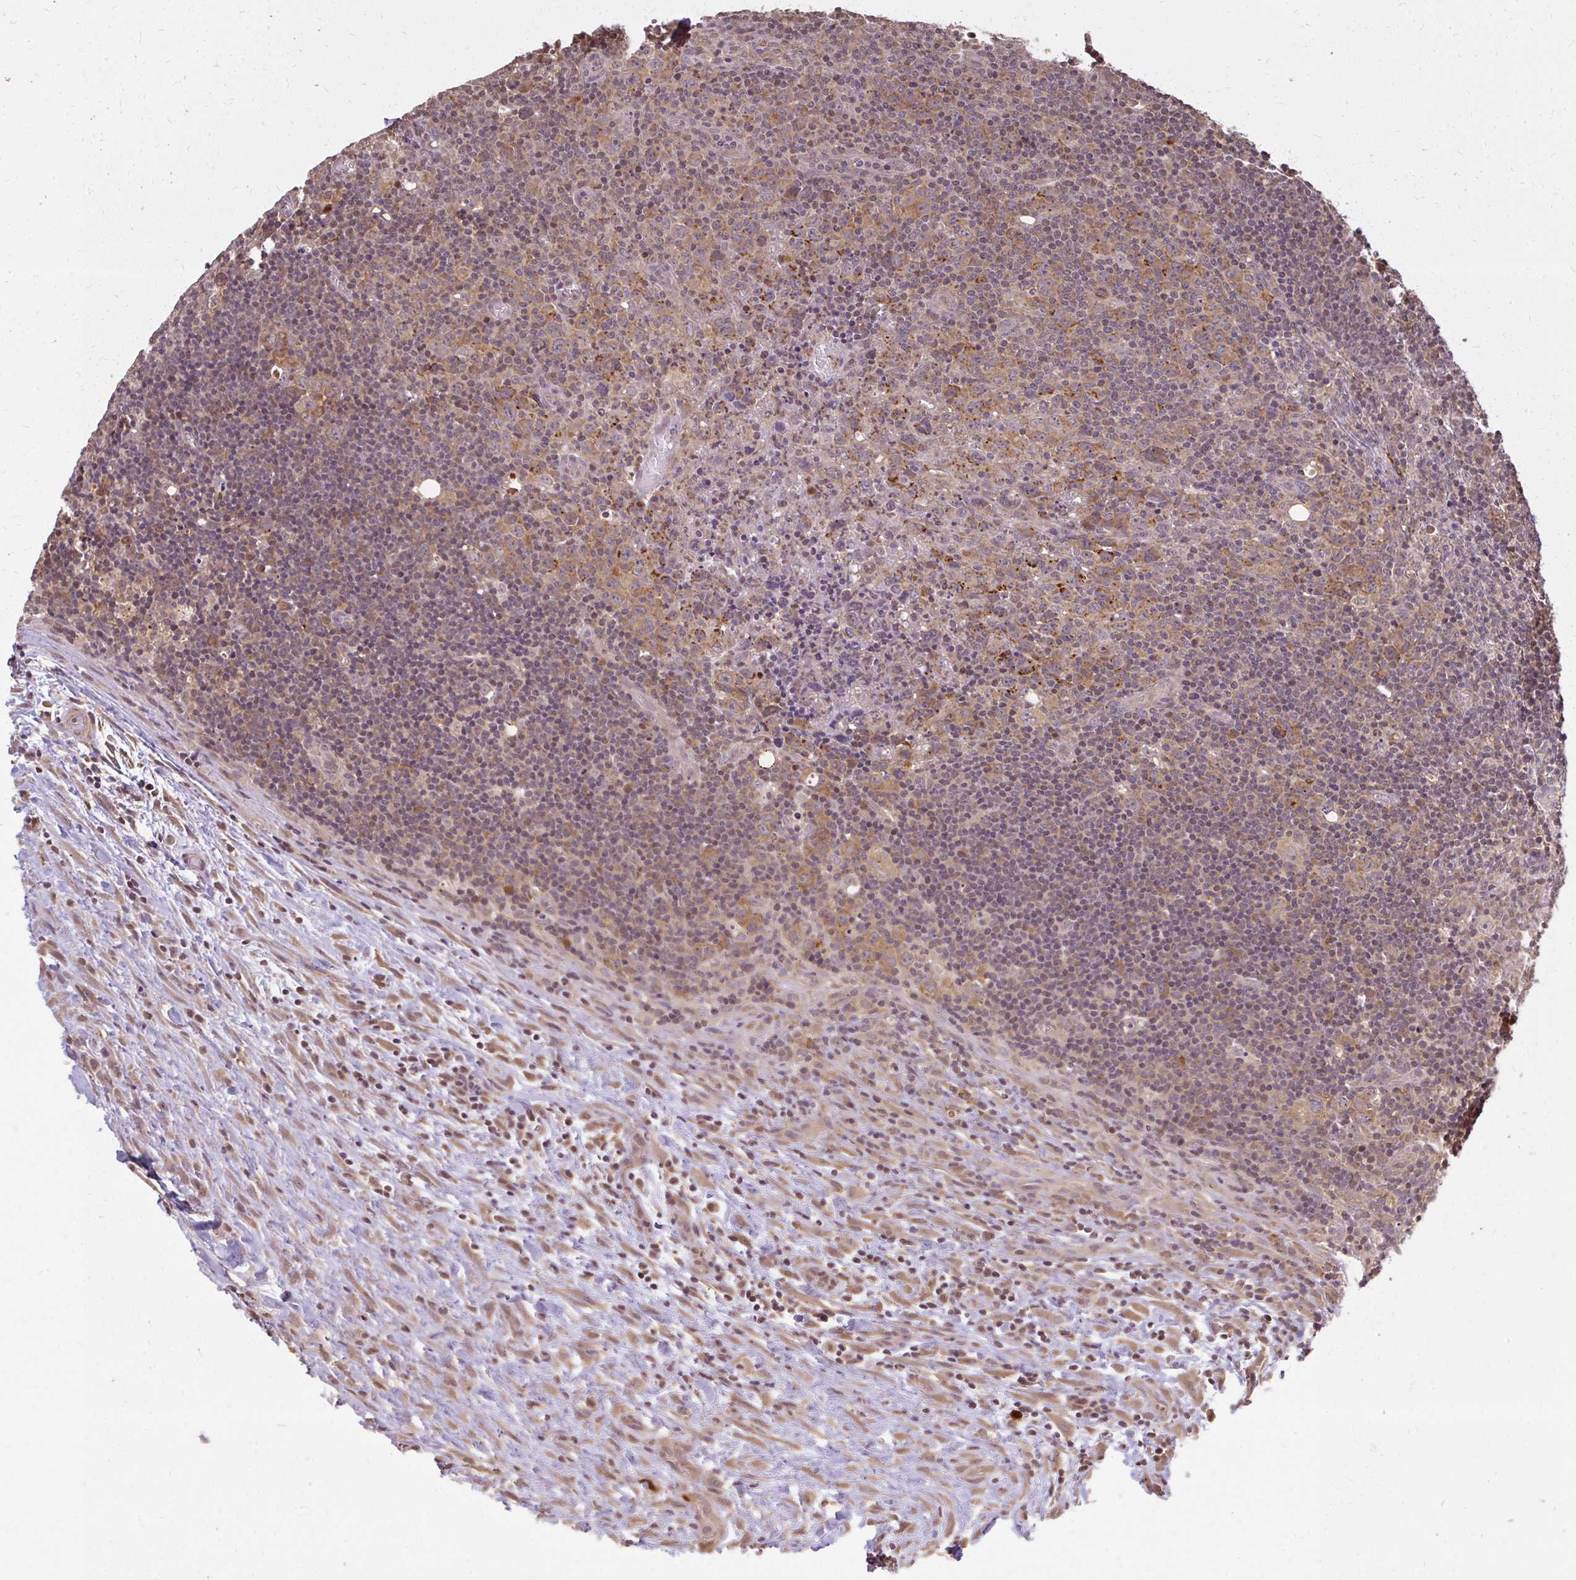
{"staining": {"intensity": "moderate", "quantity": ">75%", "location": "cytoplasmic/membranous"}, "tissue": "lymphoma", "cell_type": "Tumor cells", "image_type": "cancer", "snomed": [{"axis": "morphology", "description": "Hodgkin's disease, NOS"}, {"axis": "topography", "description": "Lymph node"}], "caption": "Immunohistochemistry image of neoplastic tissue: Hodgkin's disease stained using IHC displays medium levels of moderate protein expression localized specifically in the cytoplasmic/membranous of tumor cells, appearing as a cytoplasmic/membranous brown color.", "gene": "LARS2", "patient": {"sex": "female", "age": 18}}